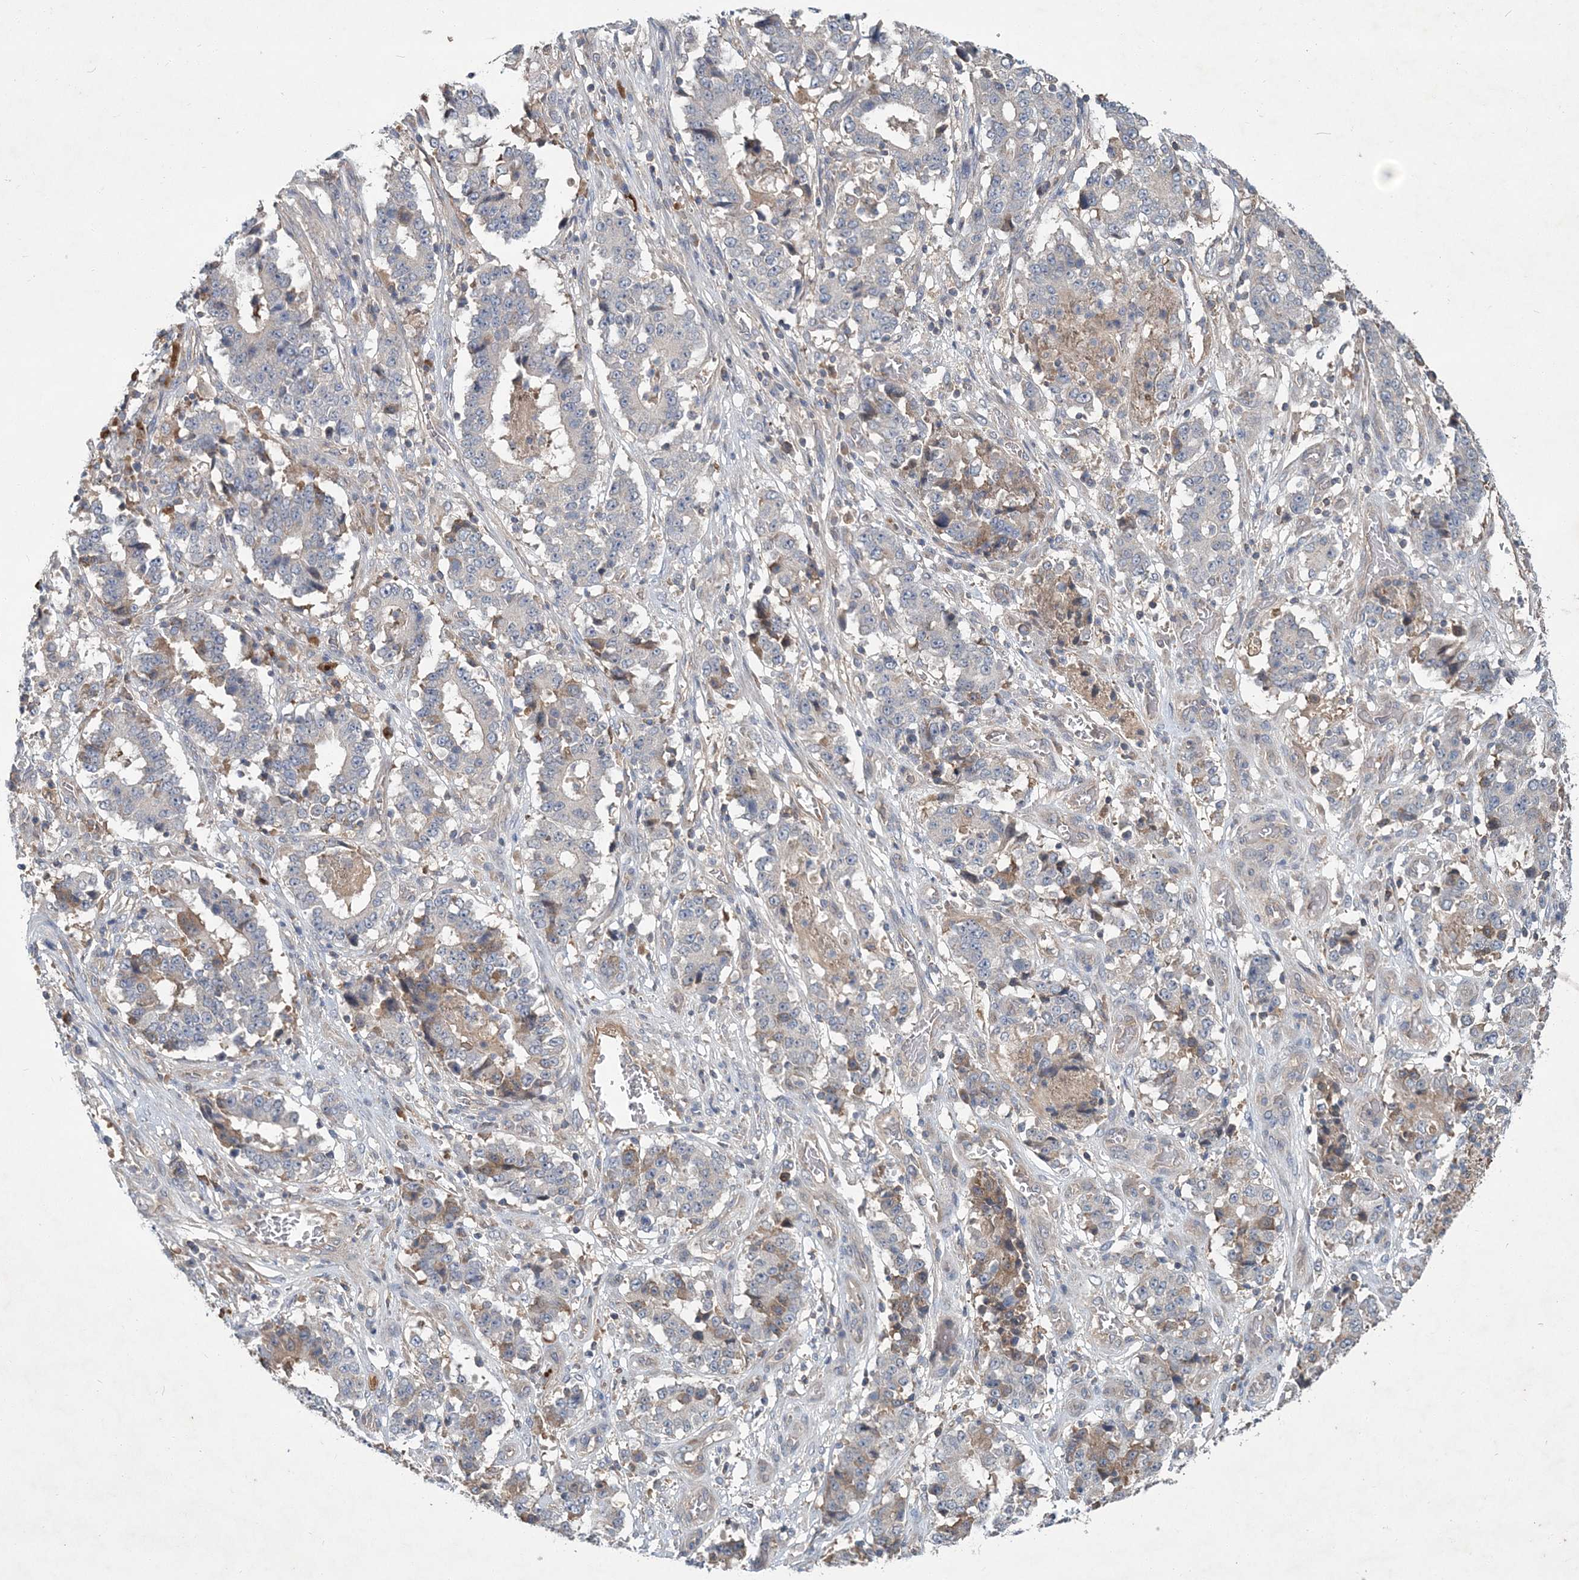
{"staining": {"intensity": "negative", "quantity": "none", "location": "none"}, "tissue": "stomach cancer", "cell_type": "Tumor cells", "image_type": "cancer", "snomed": [{"axis": "morphology", "description": "Adenocarcinoma, NOS"}, {"axis": "topography", "description": "Stomach"}], "caption": "Stomach adenocarcinoma stained for a protein using IHC demonstrates no positivity tumor cells.", "gene": "RNF25", "patient": {"sex": "male", "age": 59}}